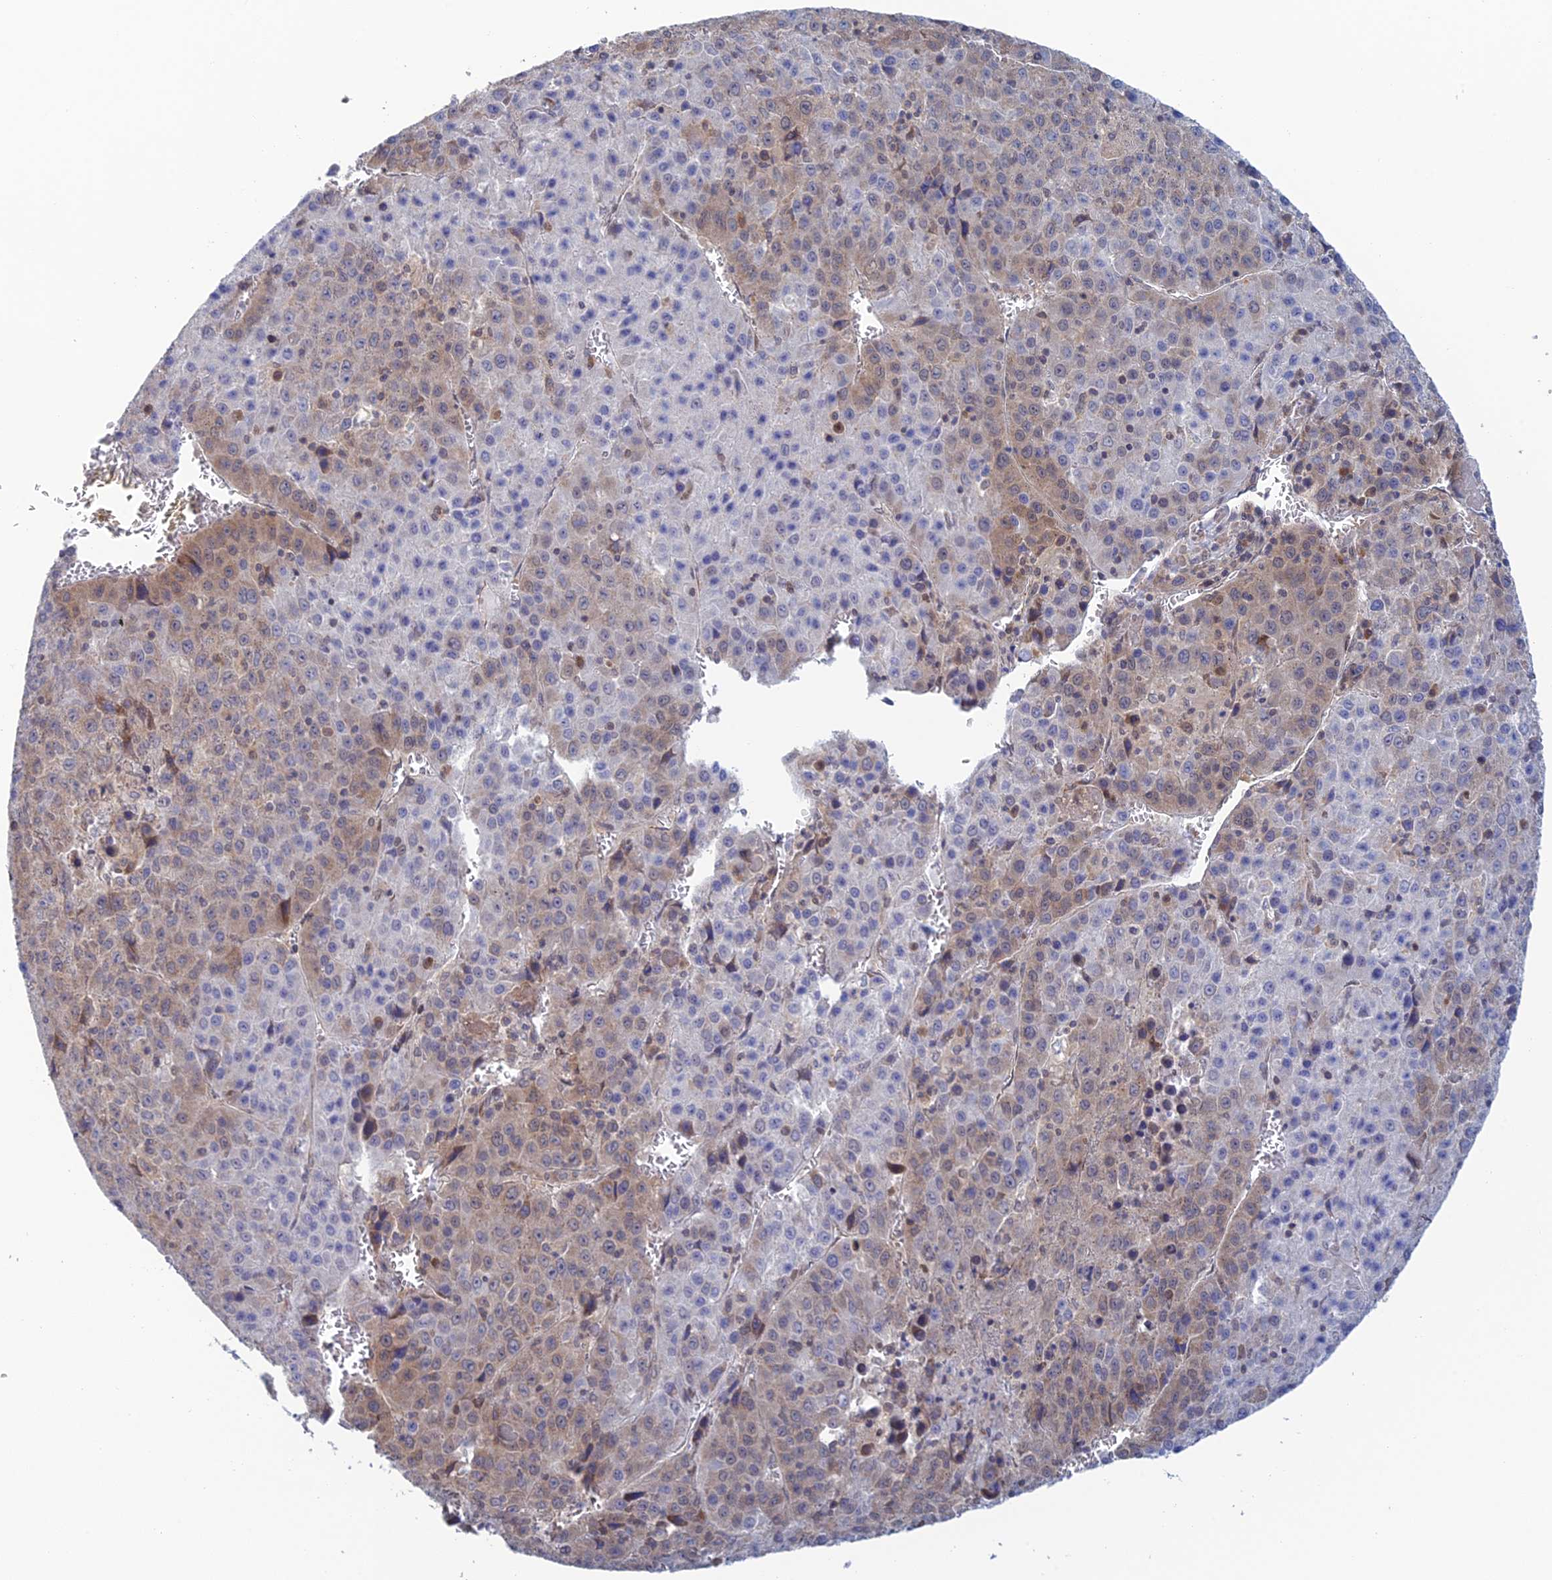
{"staining": {"intensity": "weak", "quantity": "25%-75%", "location": "cytoplasmic/membranous"}, "tissue": "liver cancer", "cell_type": "Tumor cells", "image_type": "cancer", "snomed": [{"axis": "morphology", "description": "Carcinoma, Hepatocellular, NOS"}, {"axis": "topography", "description": "Liver"}], "caption": "Brown immunohistochemical staining in human hepatocellular carcinoma (liver) displays weak cytoplasmic/membranous positivity in approximately 25%-75% of tumor cells. (Stains: DAB in brown, nuclei in blue, Microscopy: brightfield microscopy at high magnification).", "gene": "SRA1", "patient": {"sex": "female", "age": 53}}